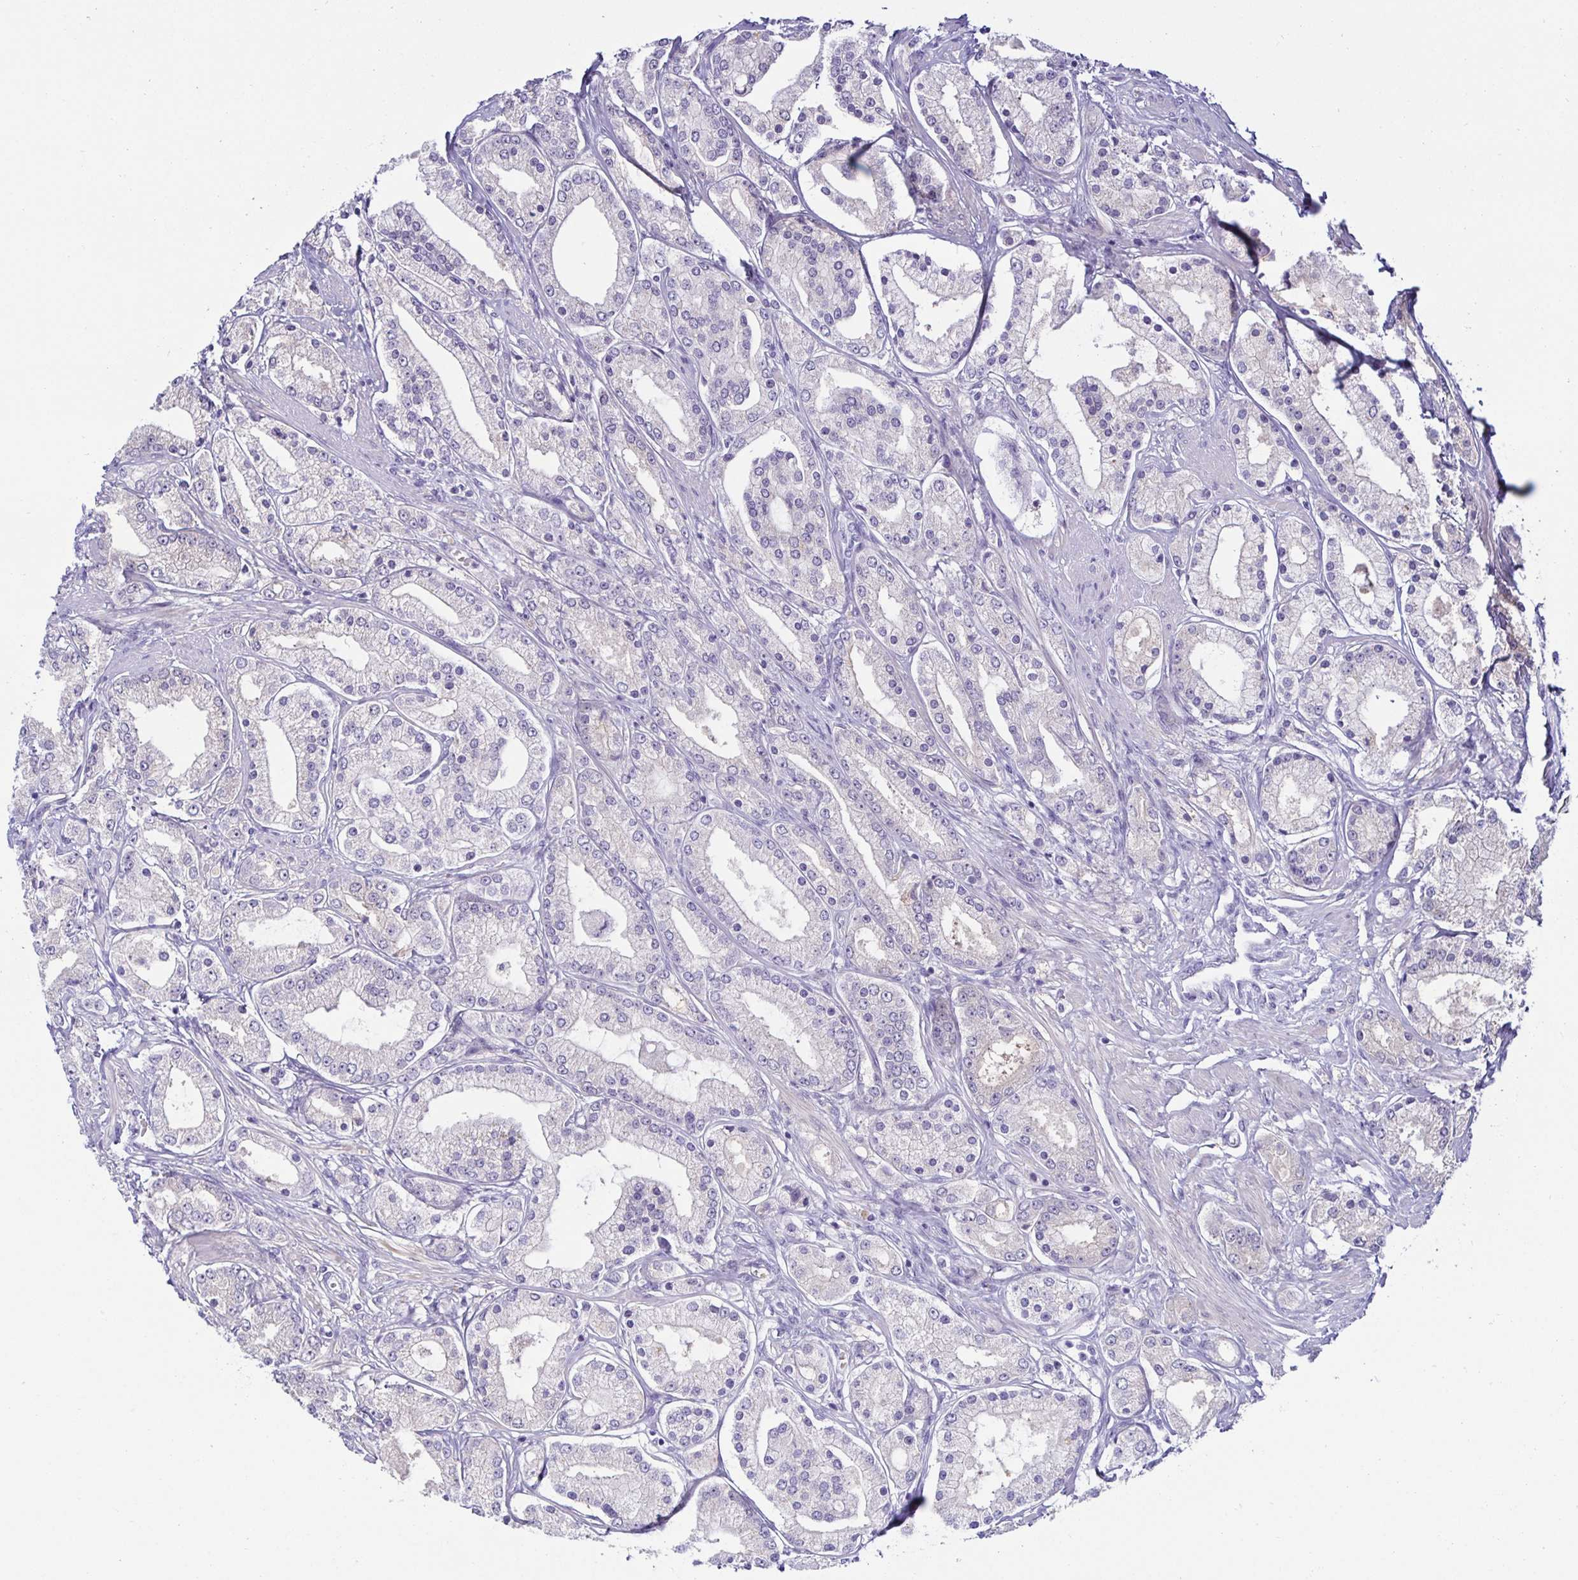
{"staining": {"intensity": "negative", "quantity": "none", "location": "none"}, "tissue": "prostate cancer", "cell_type": "Tumor cells", "image_type": "cancer", "snomed": [{"axis": "morphology", "description": "Adenocarcinoma, High grade"}, {"axis": "topography", "description": "Prostate"}], "caption": "Micrograph shows no significant protein staining in tumor cells of prostate high-grade adenocarcinoma.", "gene": "MON2", "patient": {"sex": "male", "age": 67}}